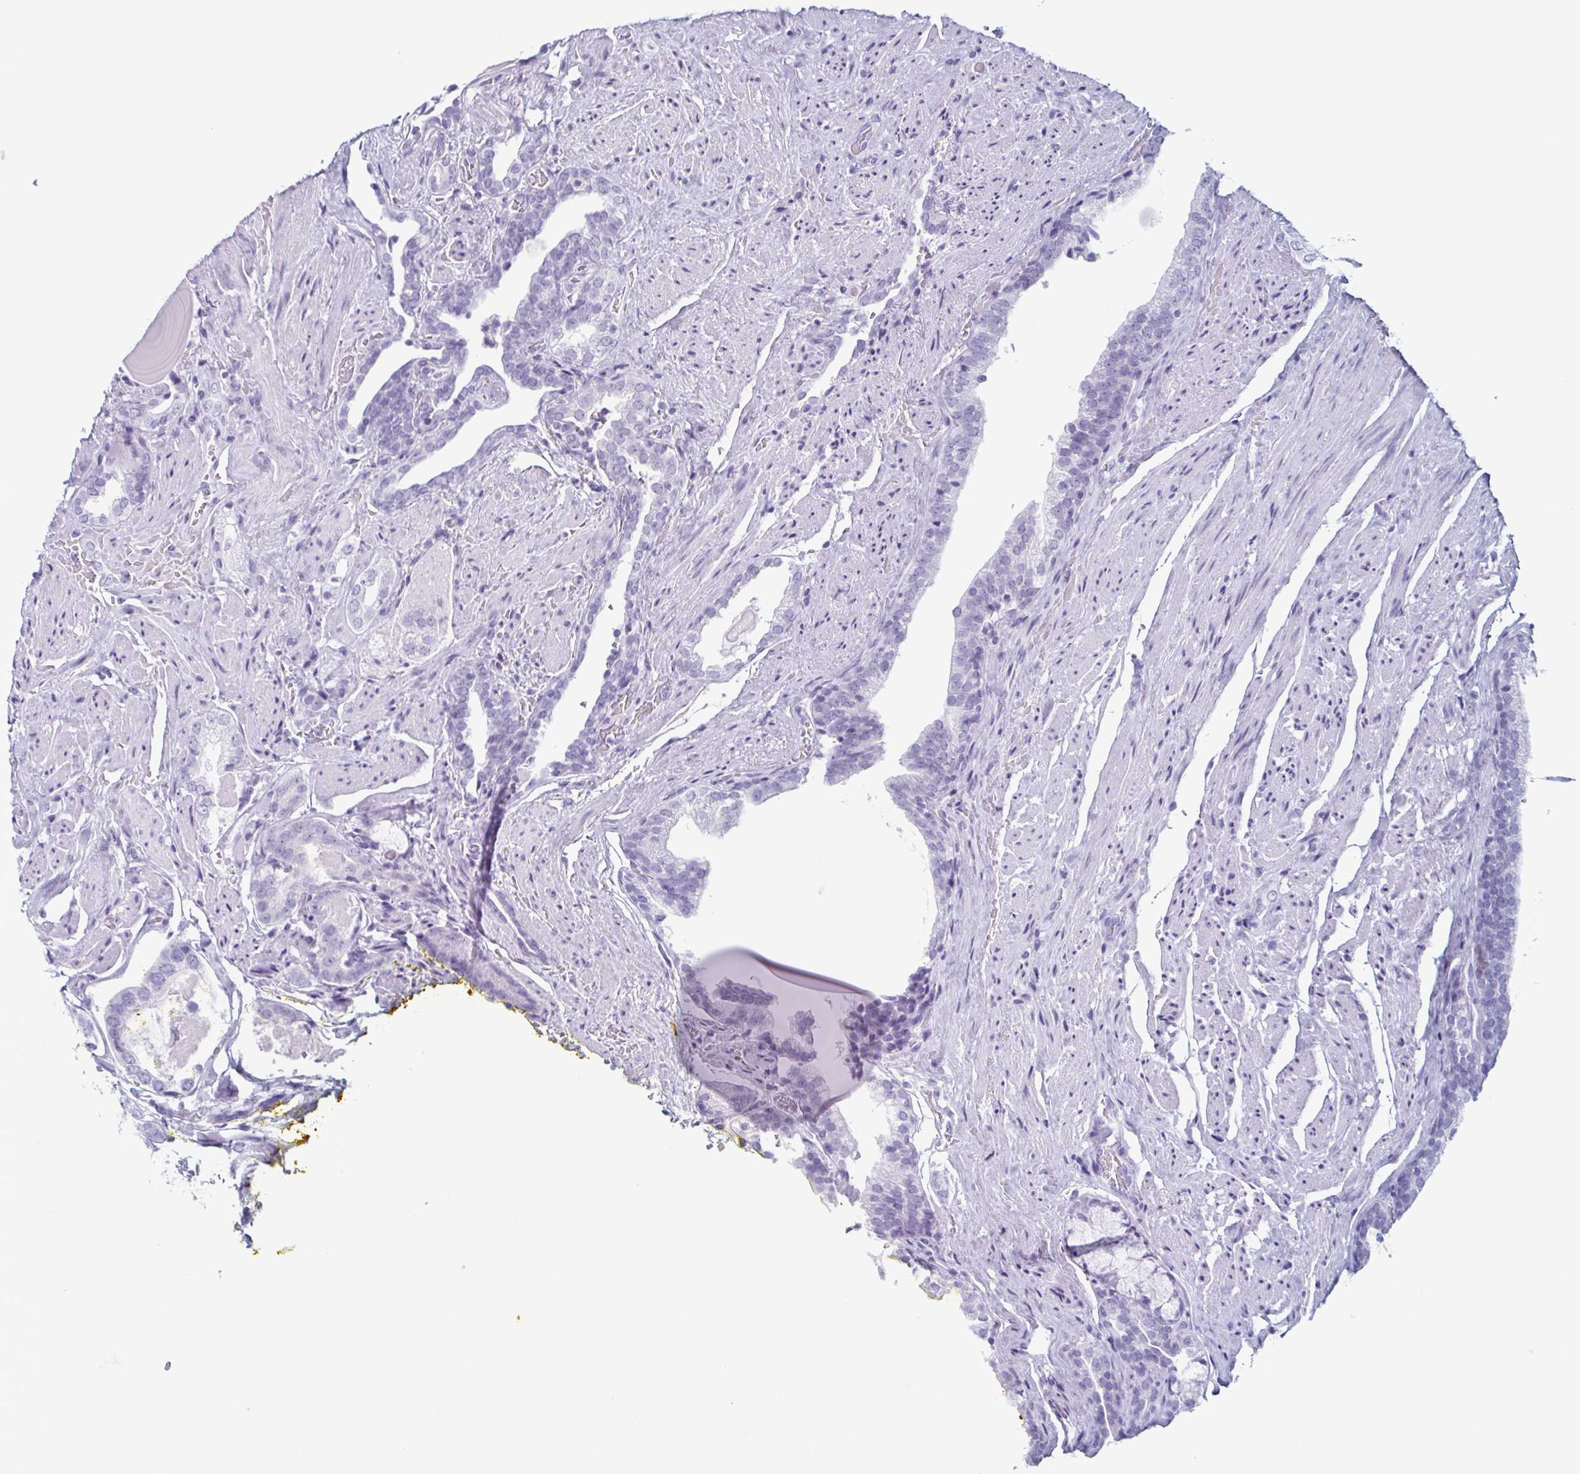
{"staining": {"intensity": "negative", "quantity": "none", "location": "none"}, "tissue": "prostate cancer", "cell_type": "Tumor cells", "image_type": "cancer", "snomed": [{"axis": "morphology", "description": "Adenocarcinoma, High grade"}, {"axis": "topography", "description": "Prostate"}], "caption": "Immunohistochemistry (IHC) photomicrograph of neoplastic tissue: human prostate adenocarcinoma (high-grade) stained with DAB shows no significant protein positivity in tumor cells.", "gene": "ENKUR", "patient": {"sex": "male", "age": 65}}